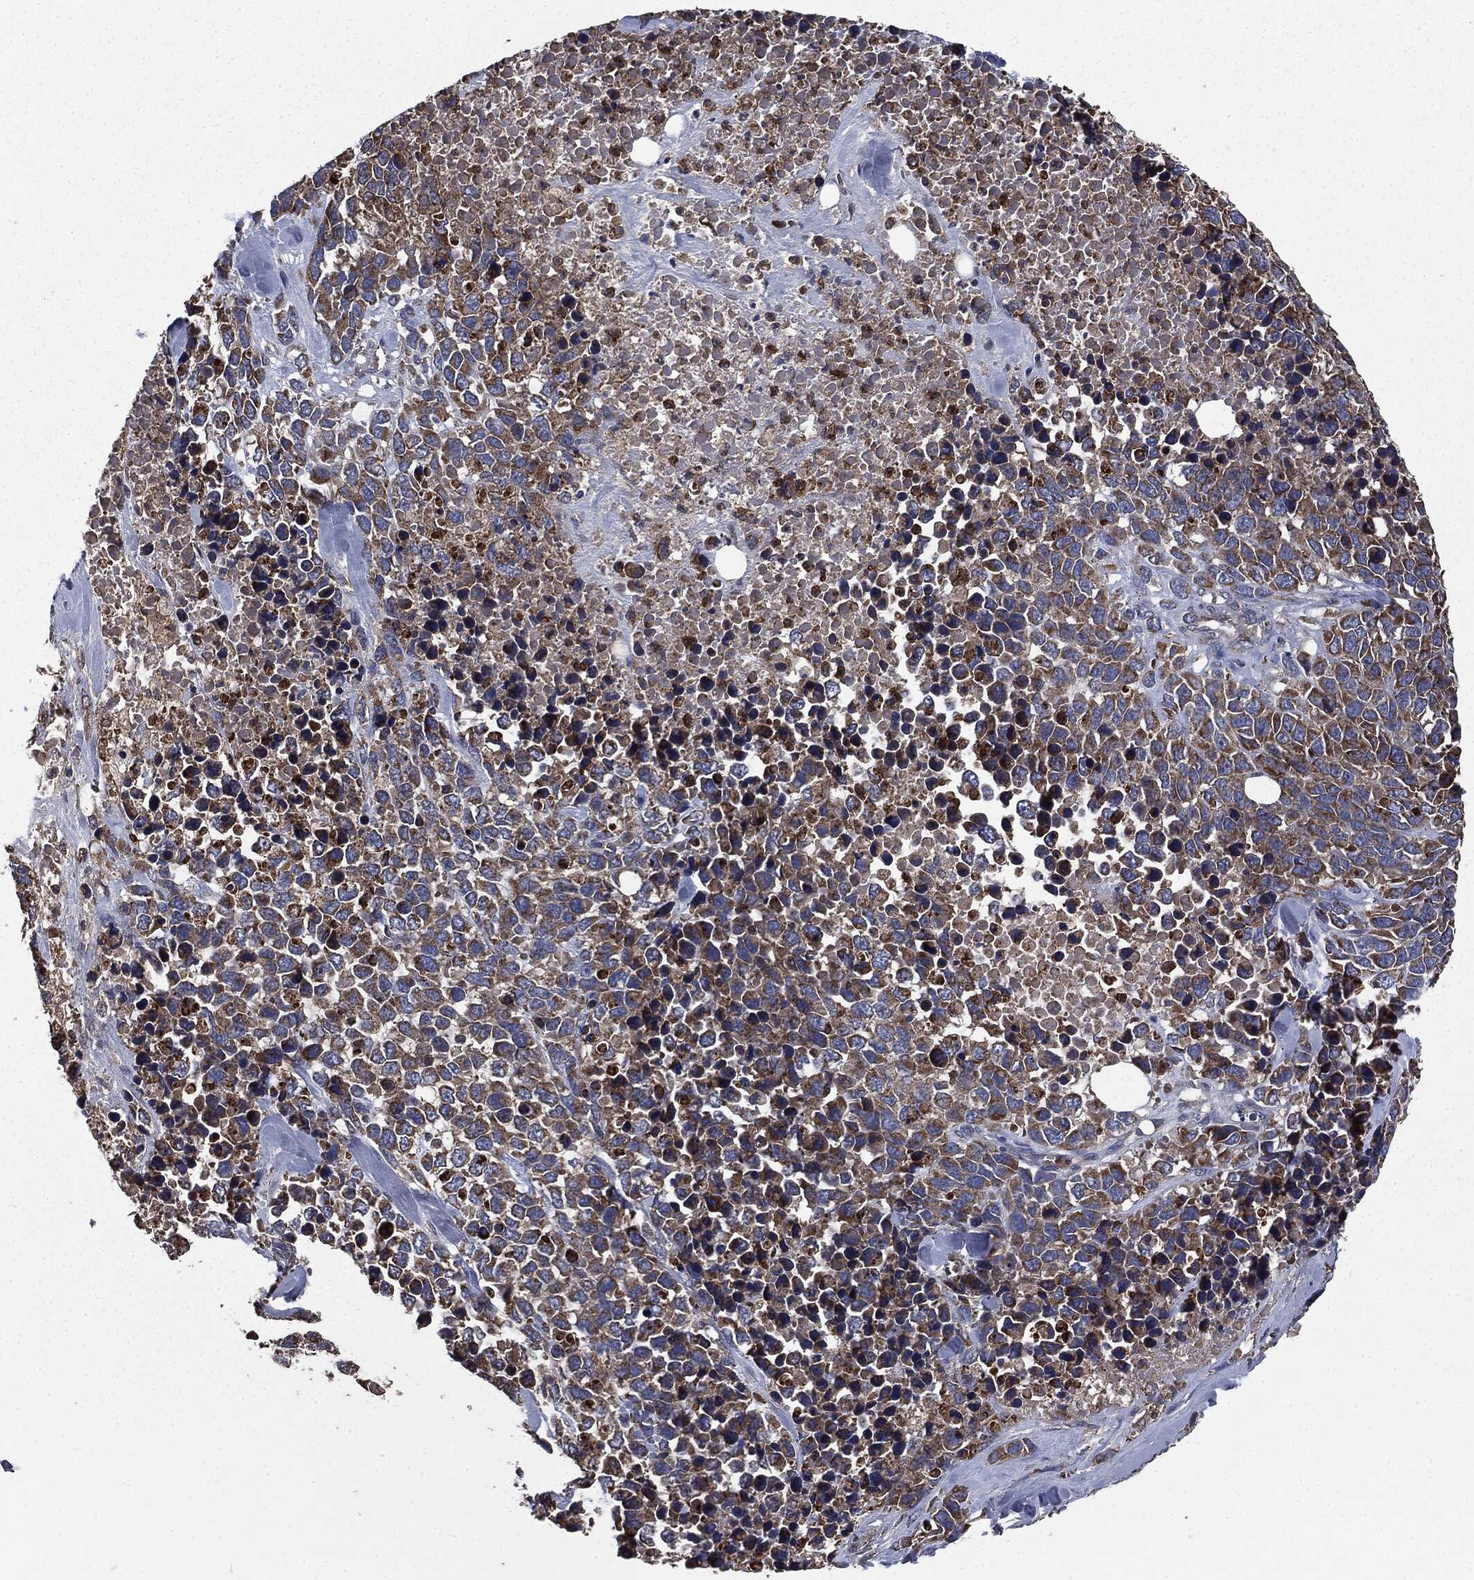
{"staining": {"intensity": "moderate", "quantity": ">75%", "location": "cytoplasmic/membranous"}, "tissue": "melanoma", "cell_type": "Tumor cells", "image_type": "cancer", "snomed": [{"axis": "morphology", "description": "Malignant melanoma, Metastatic site"}, {"axis": "topography", "description": "Skin"}], "caption": "Immunohistochemistry (IHC) image of melanoma stained for a protein (brown), which displays medium levels of moderate cytoplasmic/membranous positivity in approximately >75% of tumor cells.", "gene": "MAPK6", "patient": {"sex": "male", "age": 84}}